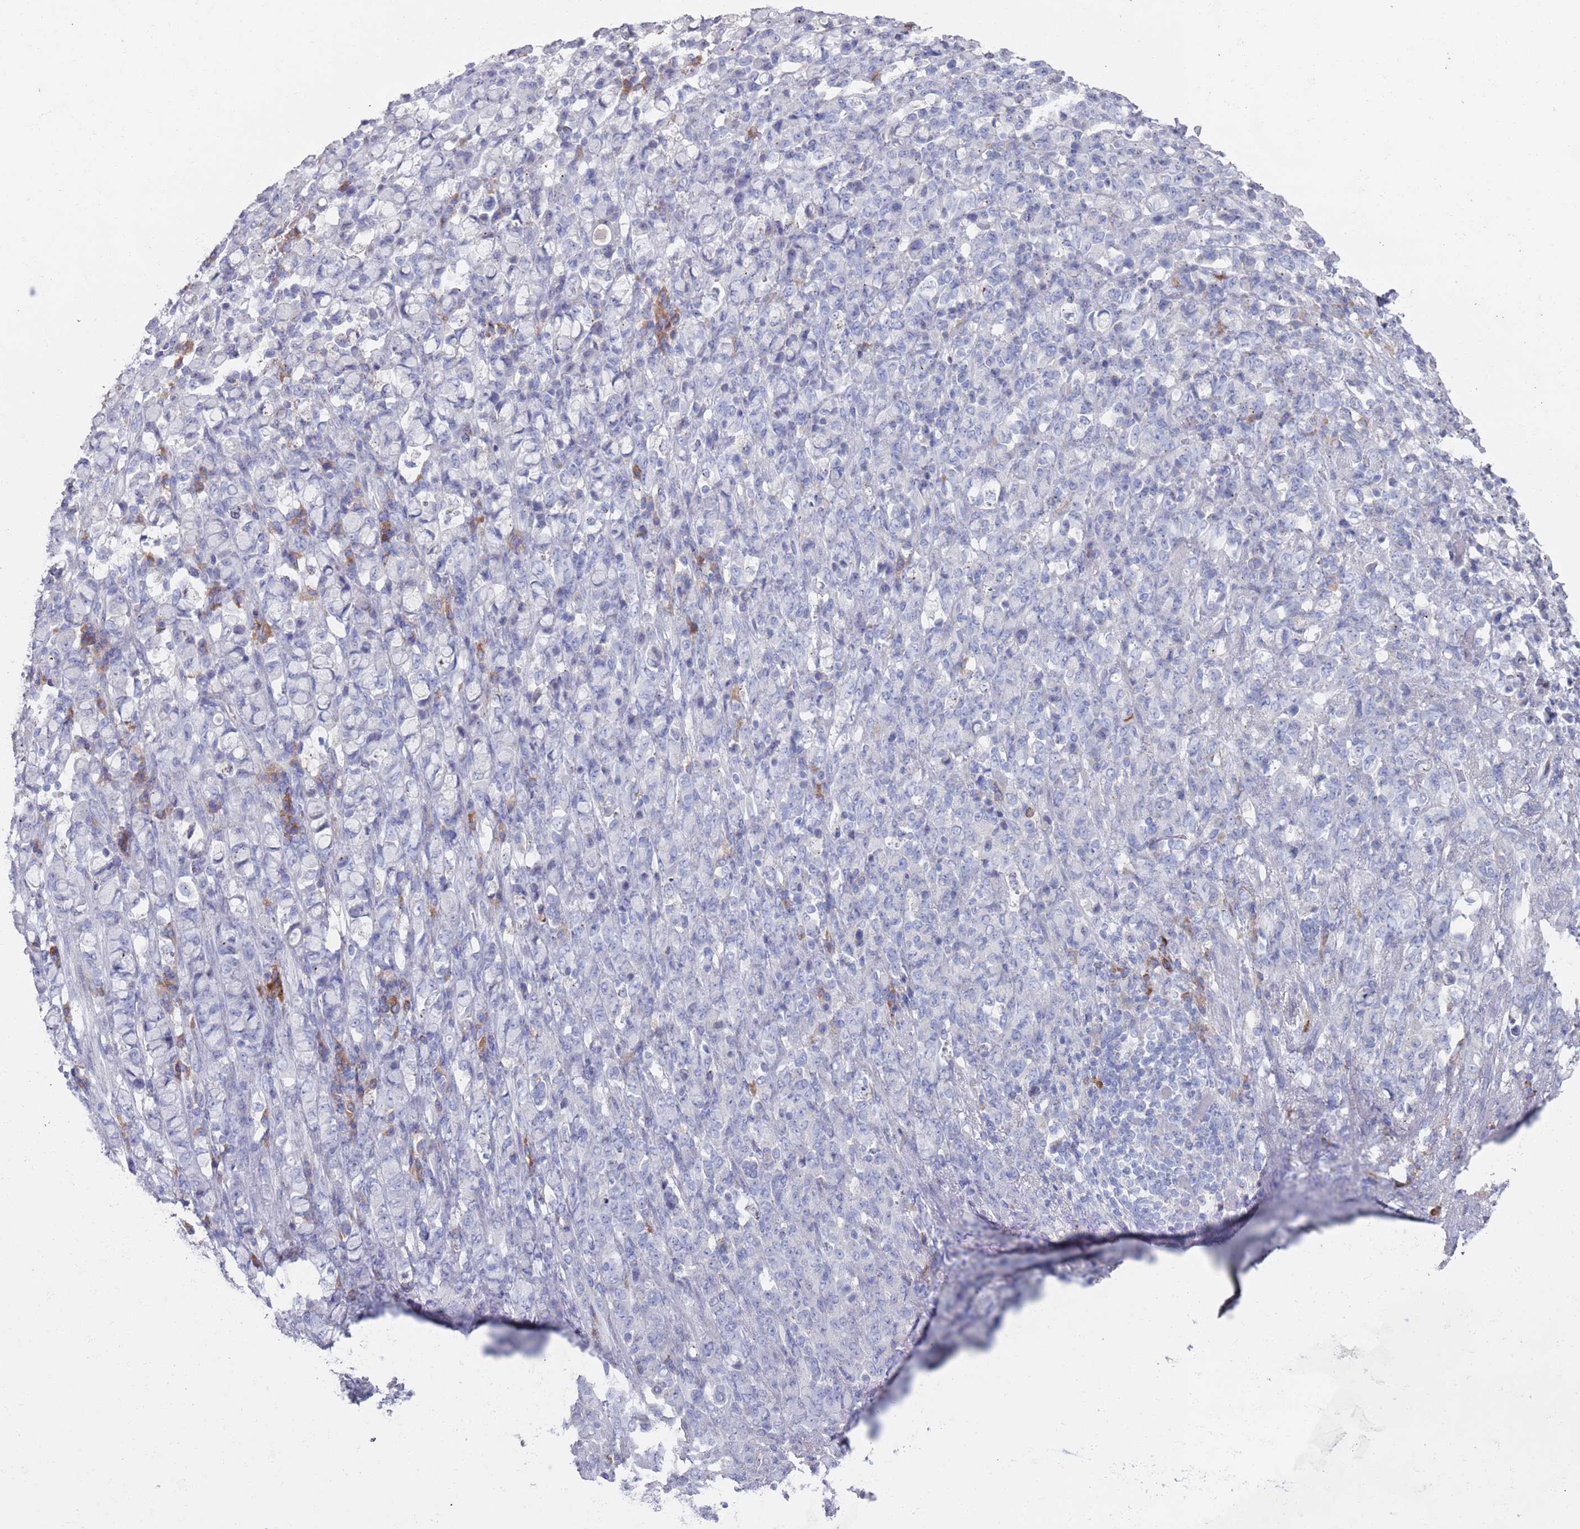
{"staining": {"intensity": "negative", "quantity": "none", "location": "none"}, "tissue": "stomach cancer", "cell_type": "Tumor cells", "image_type": "cancer", "snomed": [{"axis": "morphology", "description": "Normal tissue, NOS"}, {"axis": "morphology", "description": "Adenocarcinoma, NOS"}, {"axis": "topography", "description": "Stomach"}], "caption": "DAB (3,3'-diaminobenzidine) immunohistochemical staining of human stomach cancer (adenocarcinoma) exhibits no significant expression in tumor cells.", "gene": "MAT1A", "patient": {"sex": "female", "age": 79}}